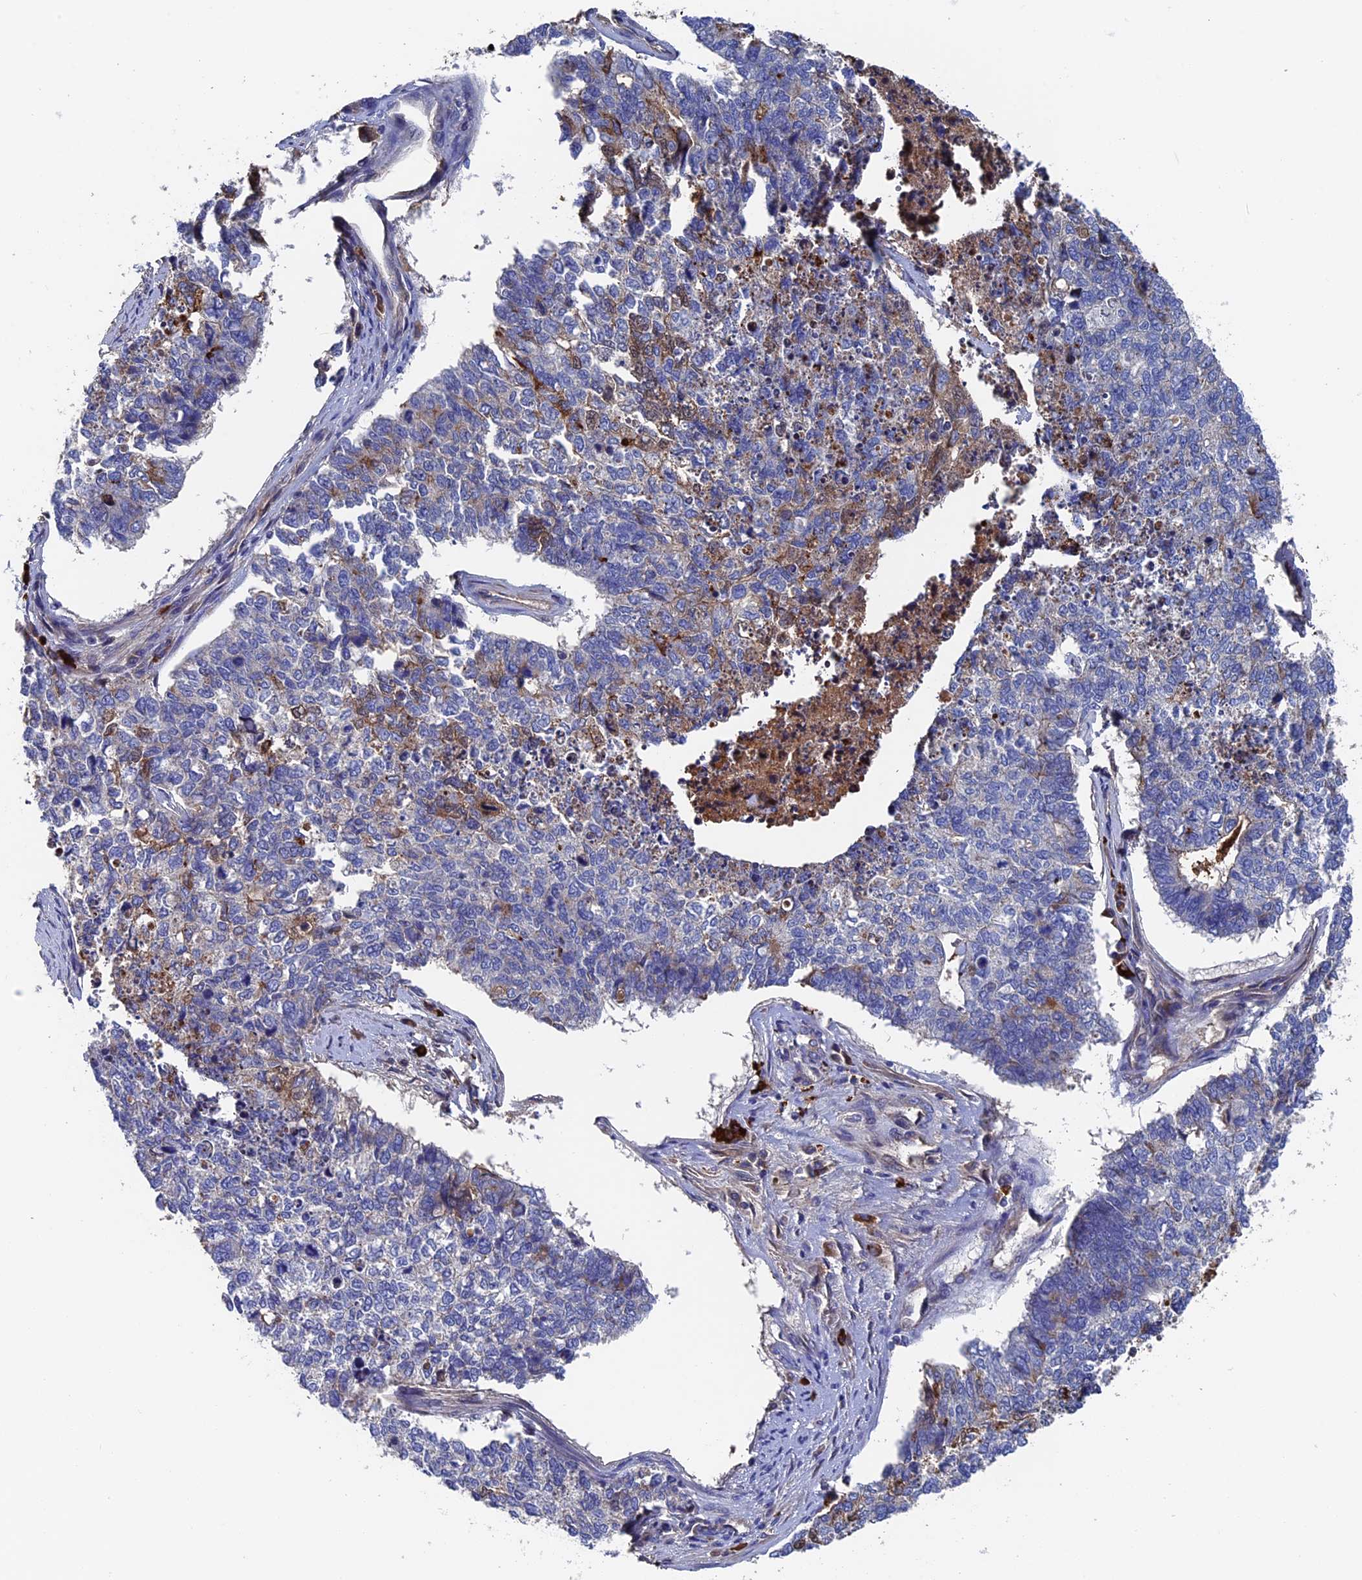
{"staining": {"intensity": "negative", "quantity": "none", "location": "none"}, "tissue": "cervical cancer", "cell_type": "Tumor cells", "image_type": "cancer", "snomed": [{"axis": "morphology", "description": "Squamous cell carcinoma, NOS"}, {"axis": "topography", "description": "Cervix"}], "caption": "This is an IHC photomicrograph of human cervical cancer. There is no expression in tumor cells.", "gene": "RPUSD1", "patient": {"sex": "female", "age": 63}}